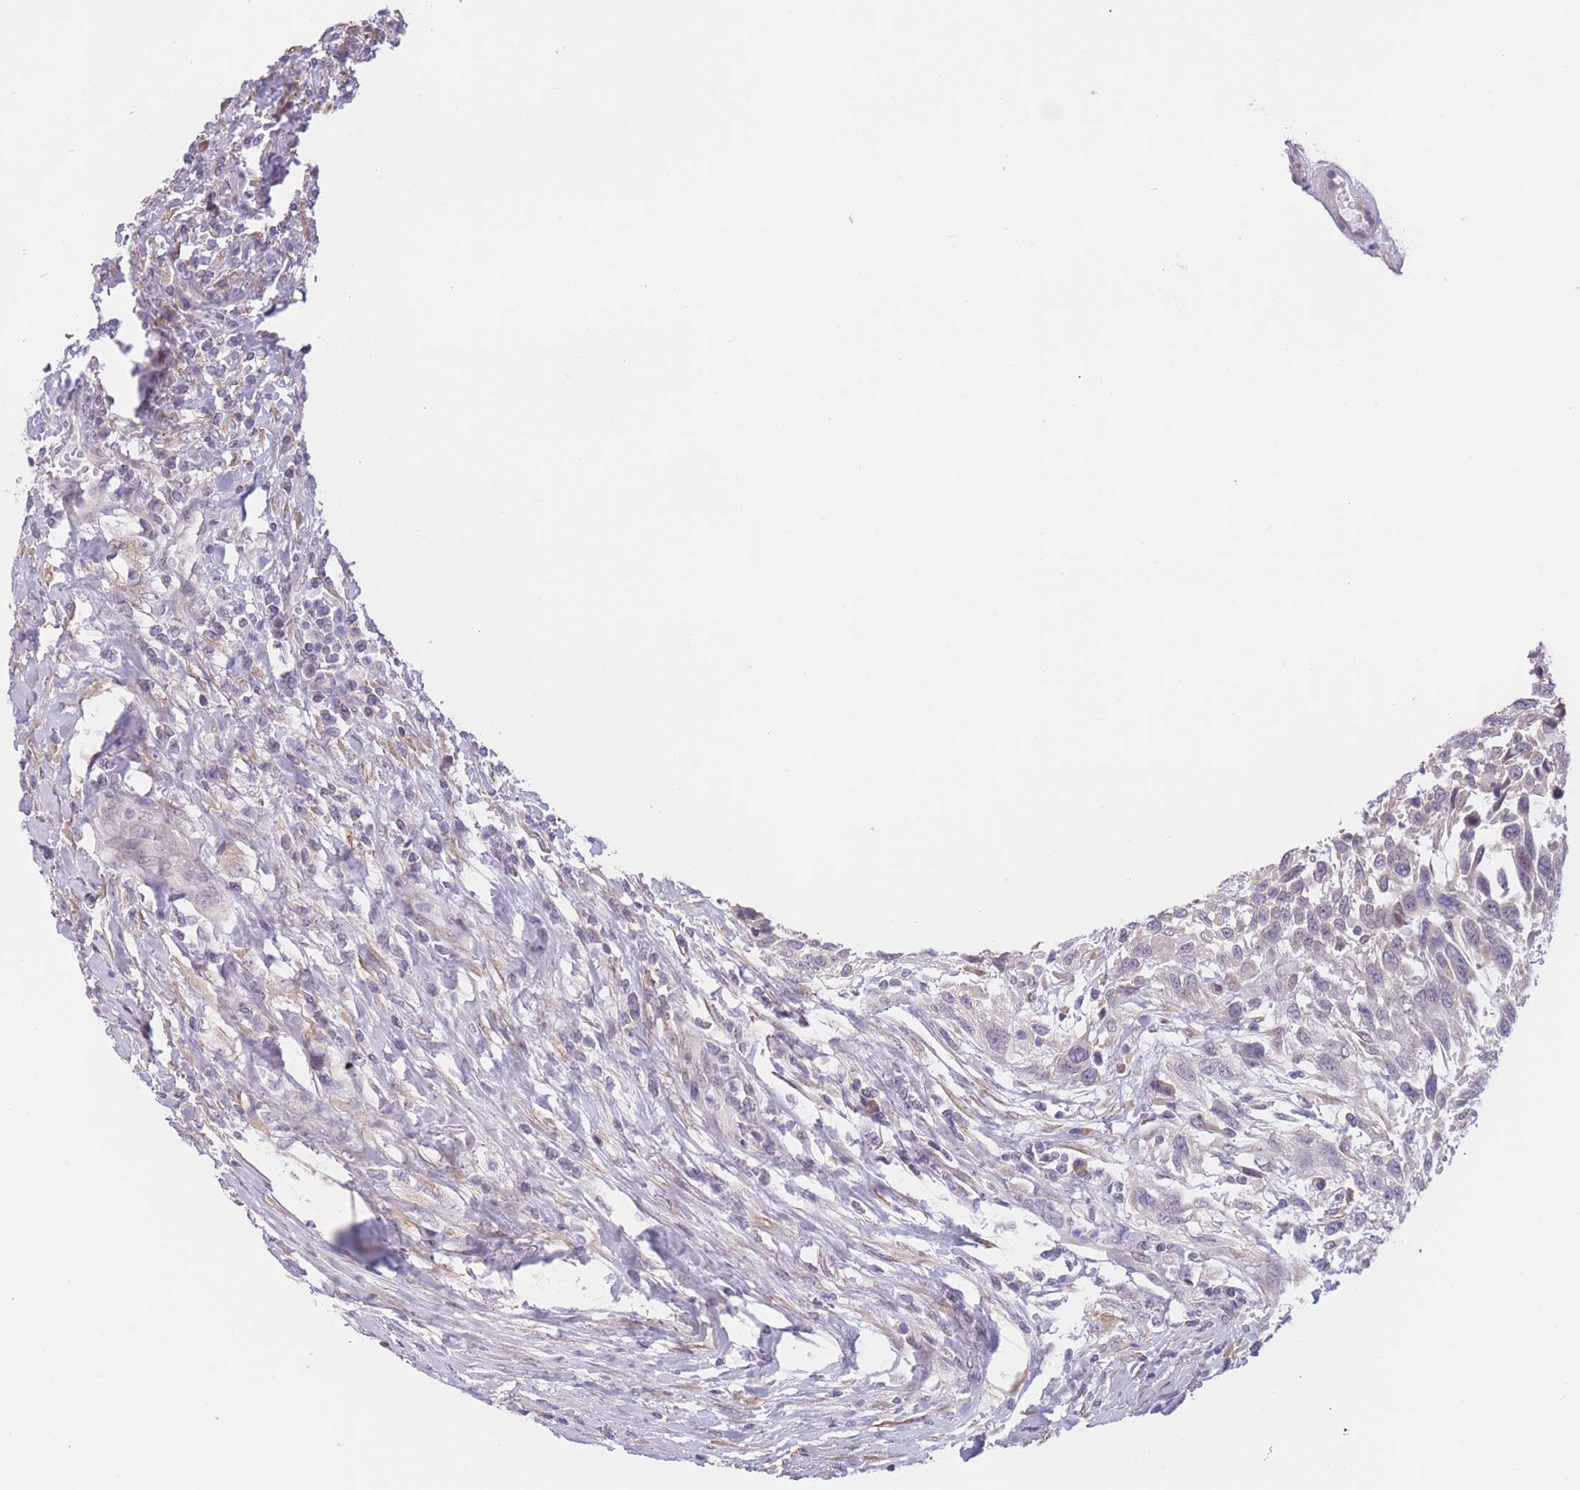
{"staining": {"intensity": "negative", "quantity": "none", "location": "none"}, "tissue": "urothelial cancer", "cell_type": "Tumor cells", "image_type": "cancer", "snomed": [{"axis": "morphology", "description": "Urothelial carcinoma, High grade"}, {"axis": "topography", "description": "Urinary bladder"}], "caption": "IHC of urothelial carcinoma (high-grade) displays no positivity in tumor cells. (DAB (3,3'-diaminobenzidine) IHC with hematoxylin counter stain).", "gene": "COL27A1", "patient": {"sex": "female", "age": 70}}